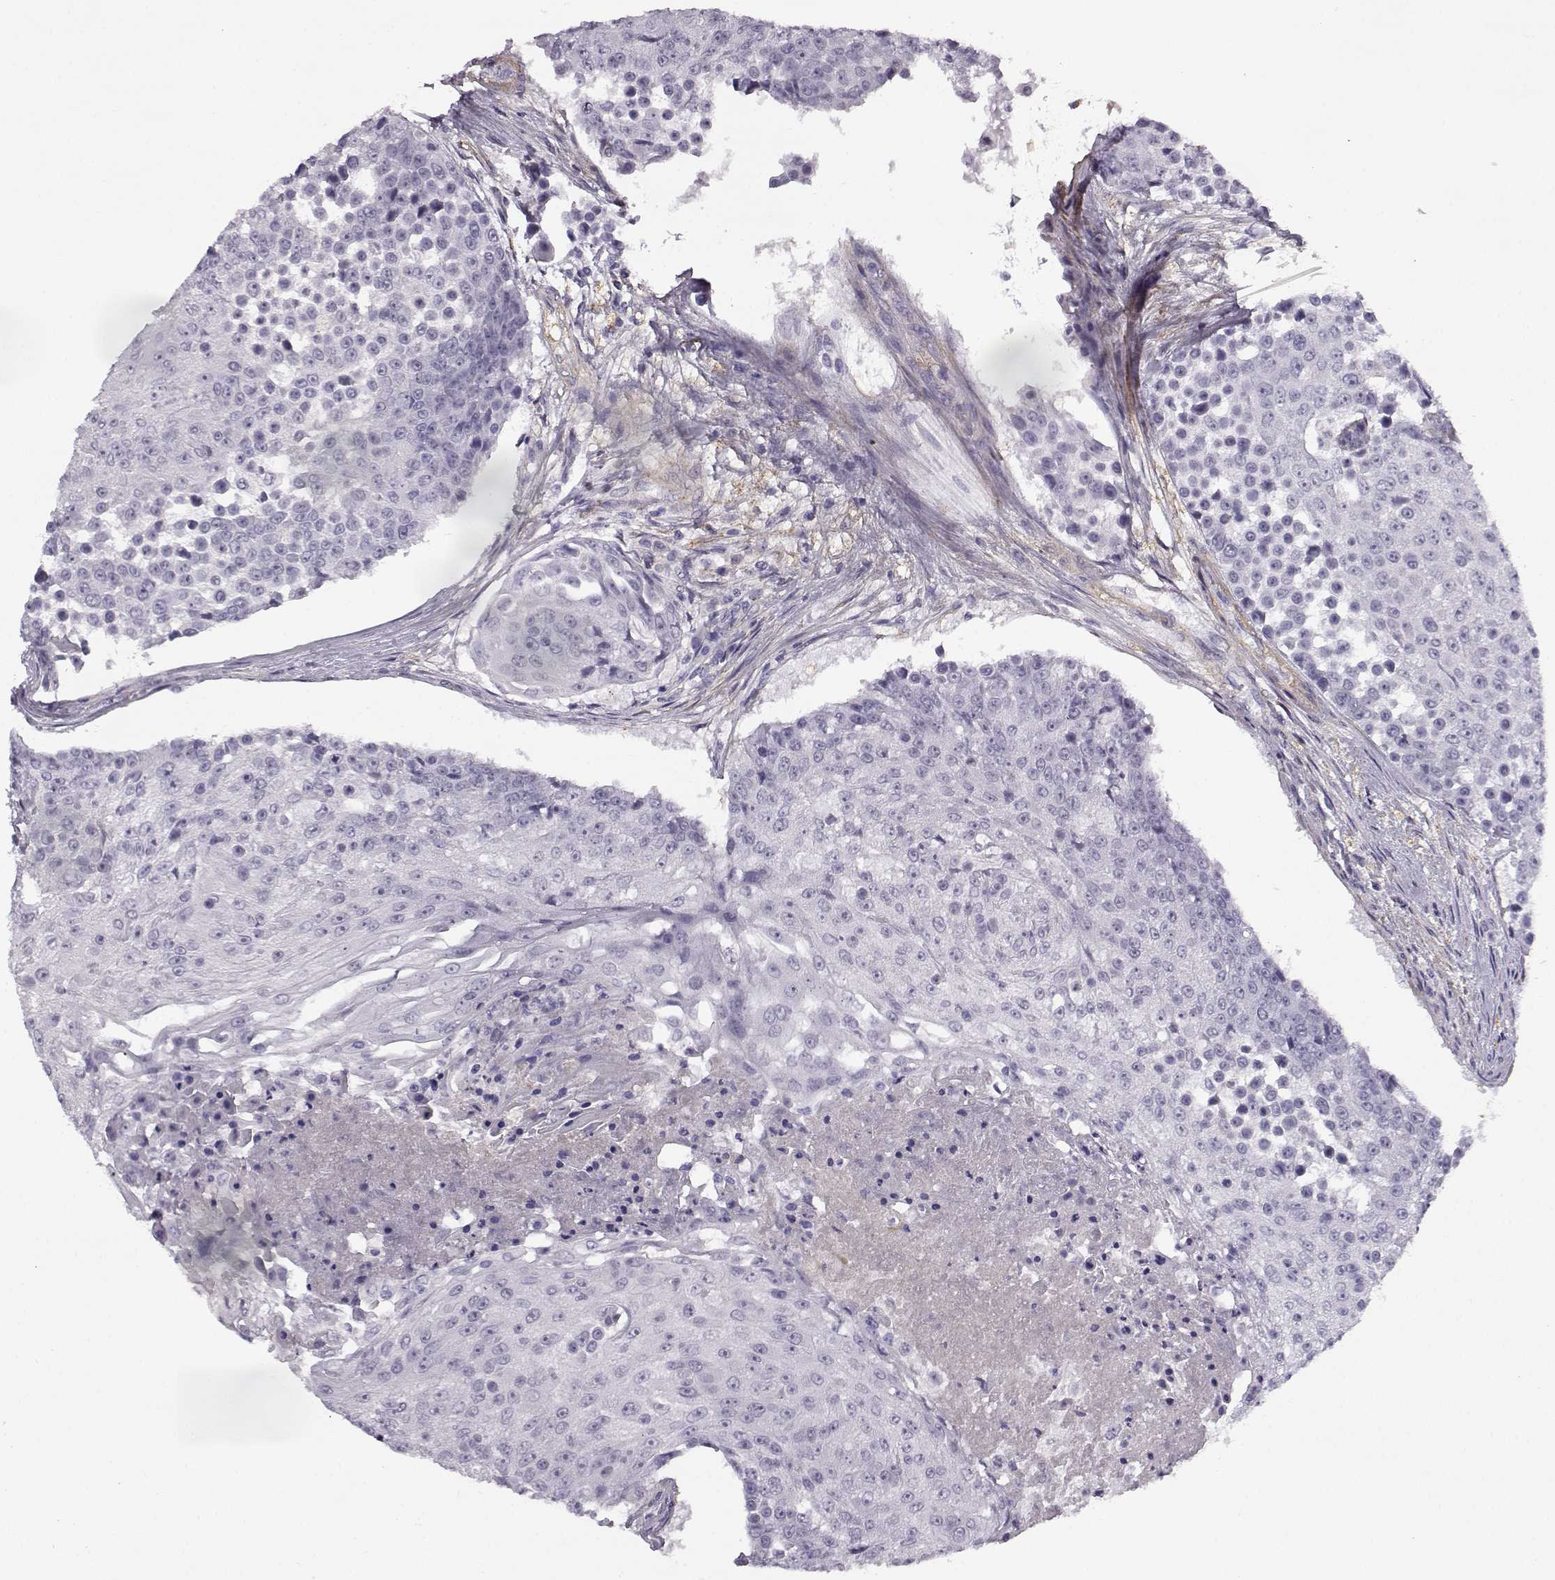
{"staining": {"intensity": "negative", "quantity": "none", "location": "none"}, "tissue": "urothelial cancer", "cell_type": "Tumor cells", "image_type": "cancer", "snomed": [{"axis": "morphology", "description": "Urothelial carcinoma, High grade"}, {"axis": "topography", "description": "Urinary bladder"}], "caption": "A histopathology image of human urothelial cancer is negative for staining in tumor cells.", "gene": "TRIM69", "patient": {"sex": "female", "age": 63}}